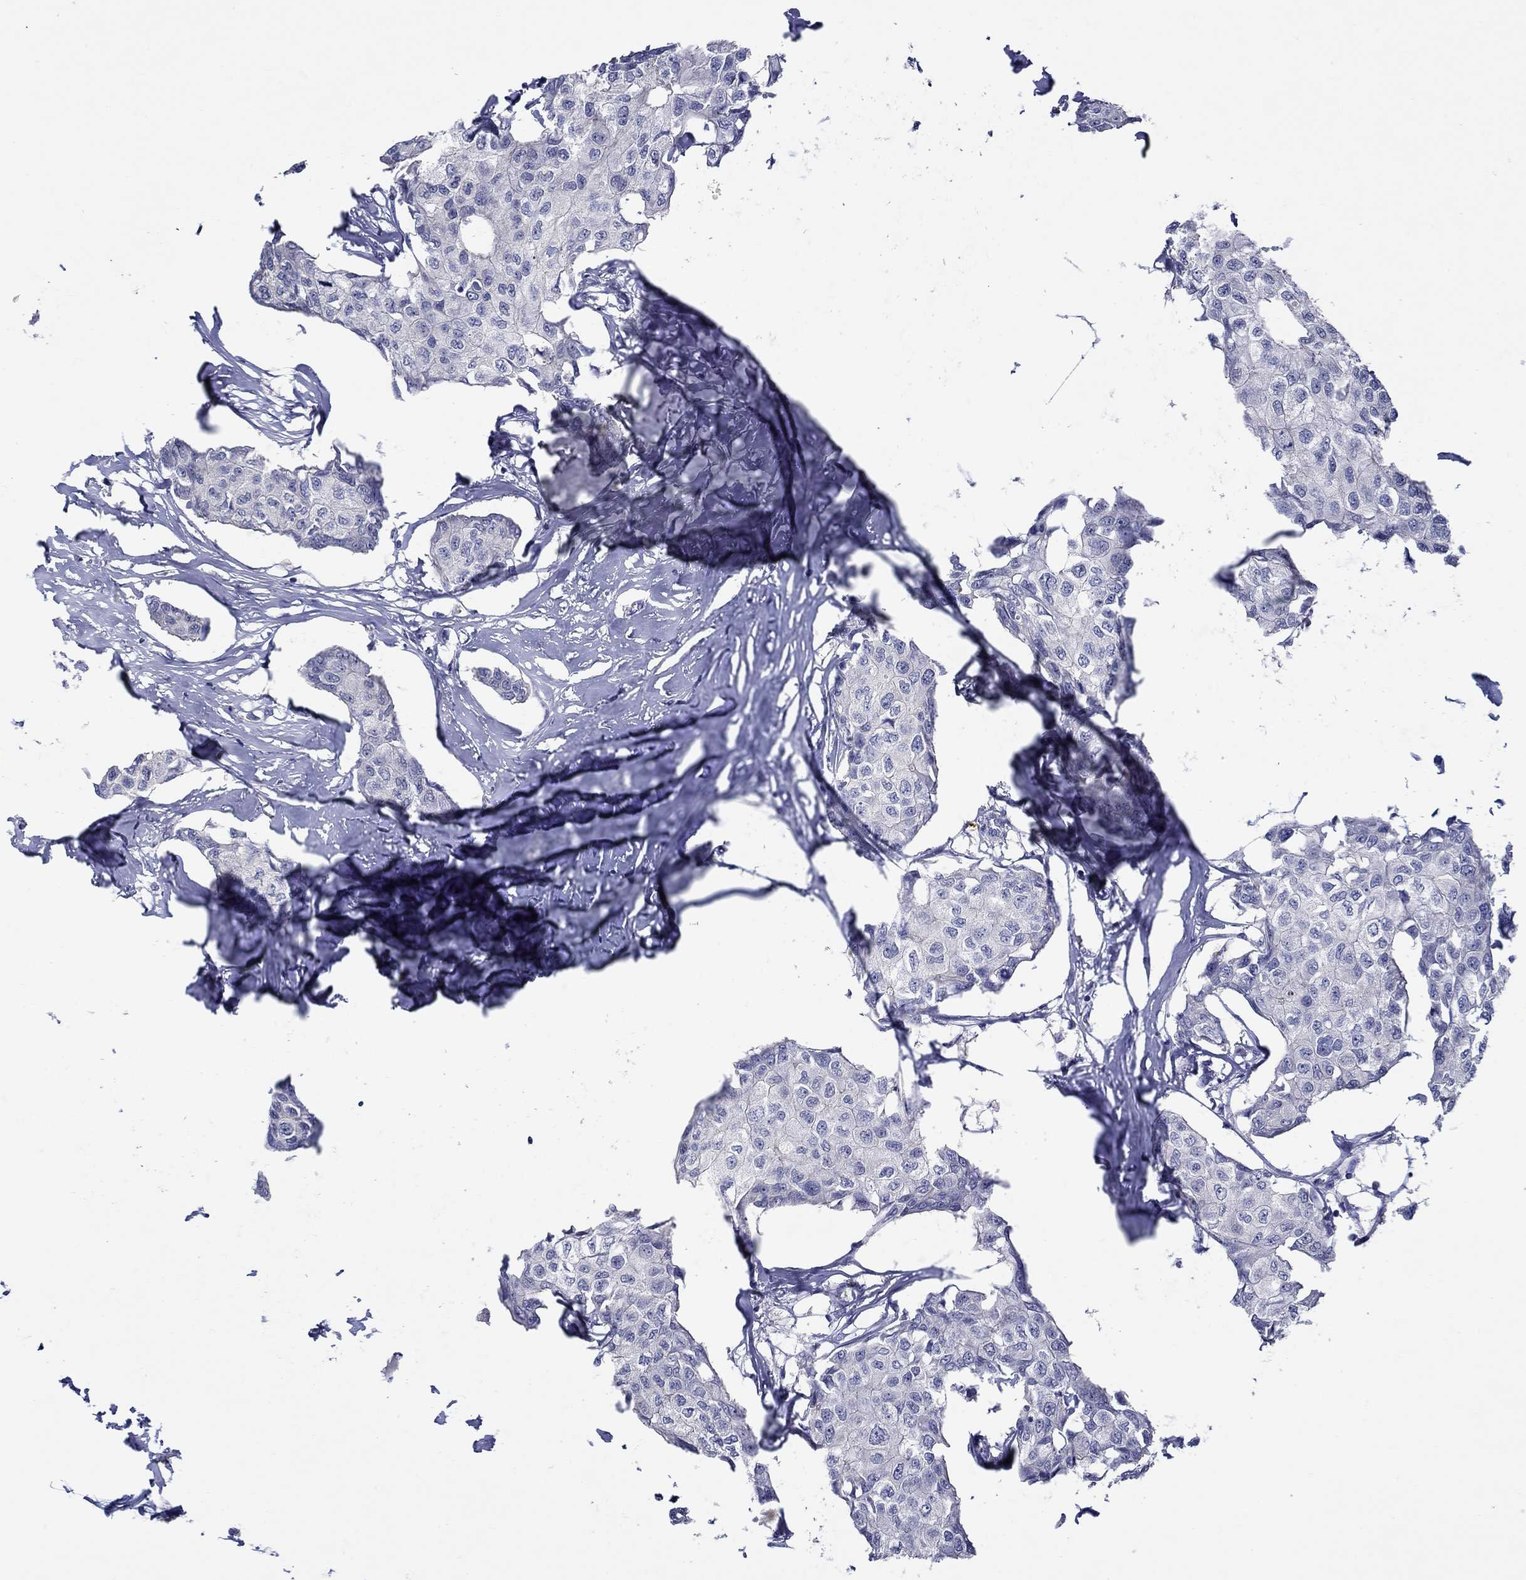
{"staining": {"intensity": "negative", "quantity": "none", "location": "none"}, "tissue": "breast cancer", "cell_type": "Tumor cells", "image_type": "cancer", "snomed": [{"axis": "morphology", "description": "Duct carcinoma"}, {"axis": "topography", "description": "Breast"}], "caption": "Immunohistochemistry histopathology image of invasive ductal carcinoma (breast) stained for a protein (brown), which demonstrates no expression in tumor cells.", "gene": "SLC30A3", "patient": {"sex": "female", "age": 80}}